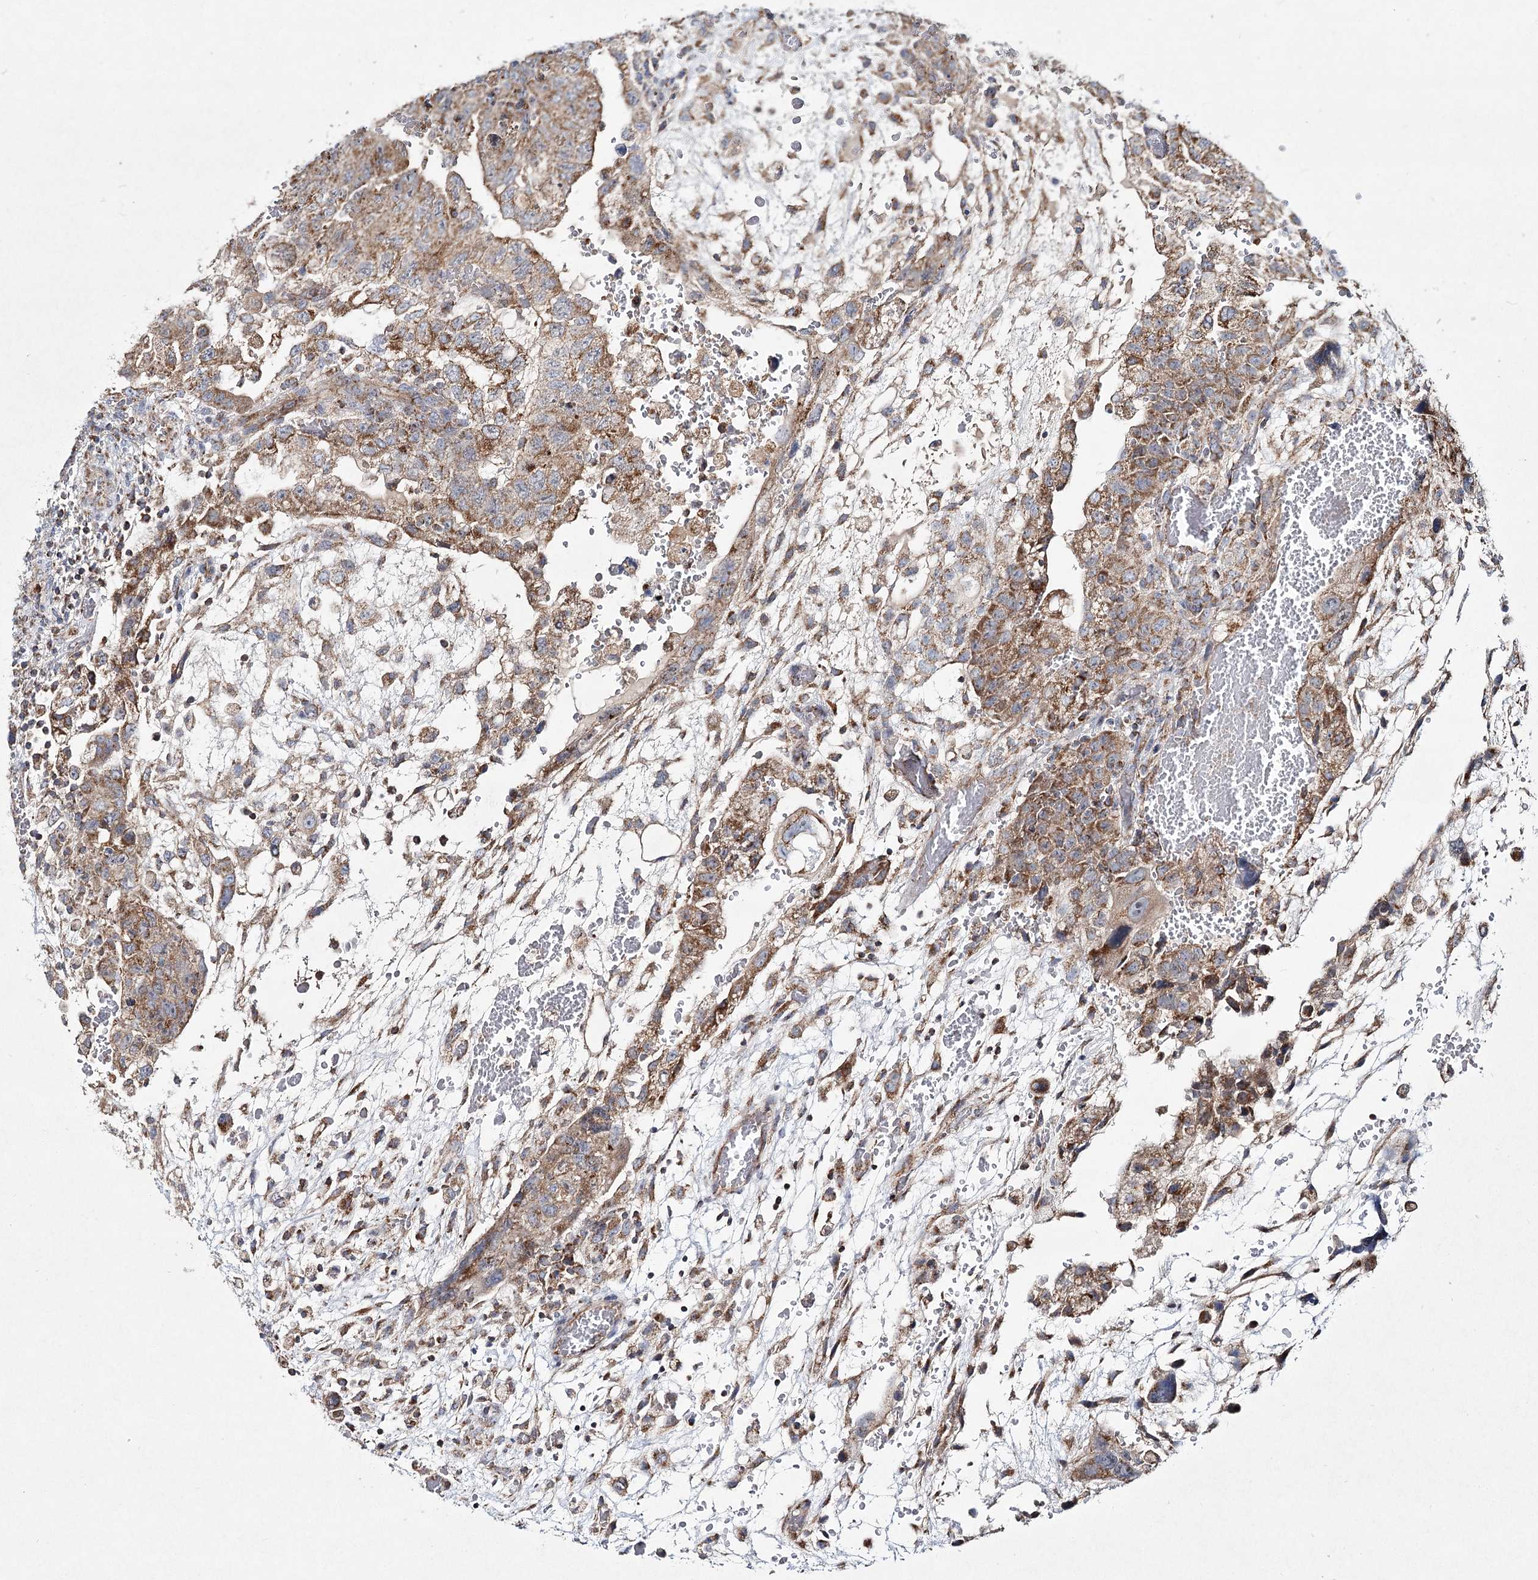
{"staining": {"intensity": "moderate", "quantity": ">75%", "location": "cytoplasmic/membranous"}, "tissue": "testis cancer", "cell_type": "Tumor cells", "image_type": "cancer", "snomed": [{"axis": "morphology", "description": "Carcinoma, Embryonal, NOS"}, {"axis": "topography", "description": "Testis"}], "caption": "This photomicrograph displays immunohistochemistry (IHC) staining of embryonal carcinoma (testis), with medium moderate cytoplasmic/membranous positivity in about >75% of tumor cells.", "gene": "DNA2", "patient": {"sex": "male", "age": 36}}